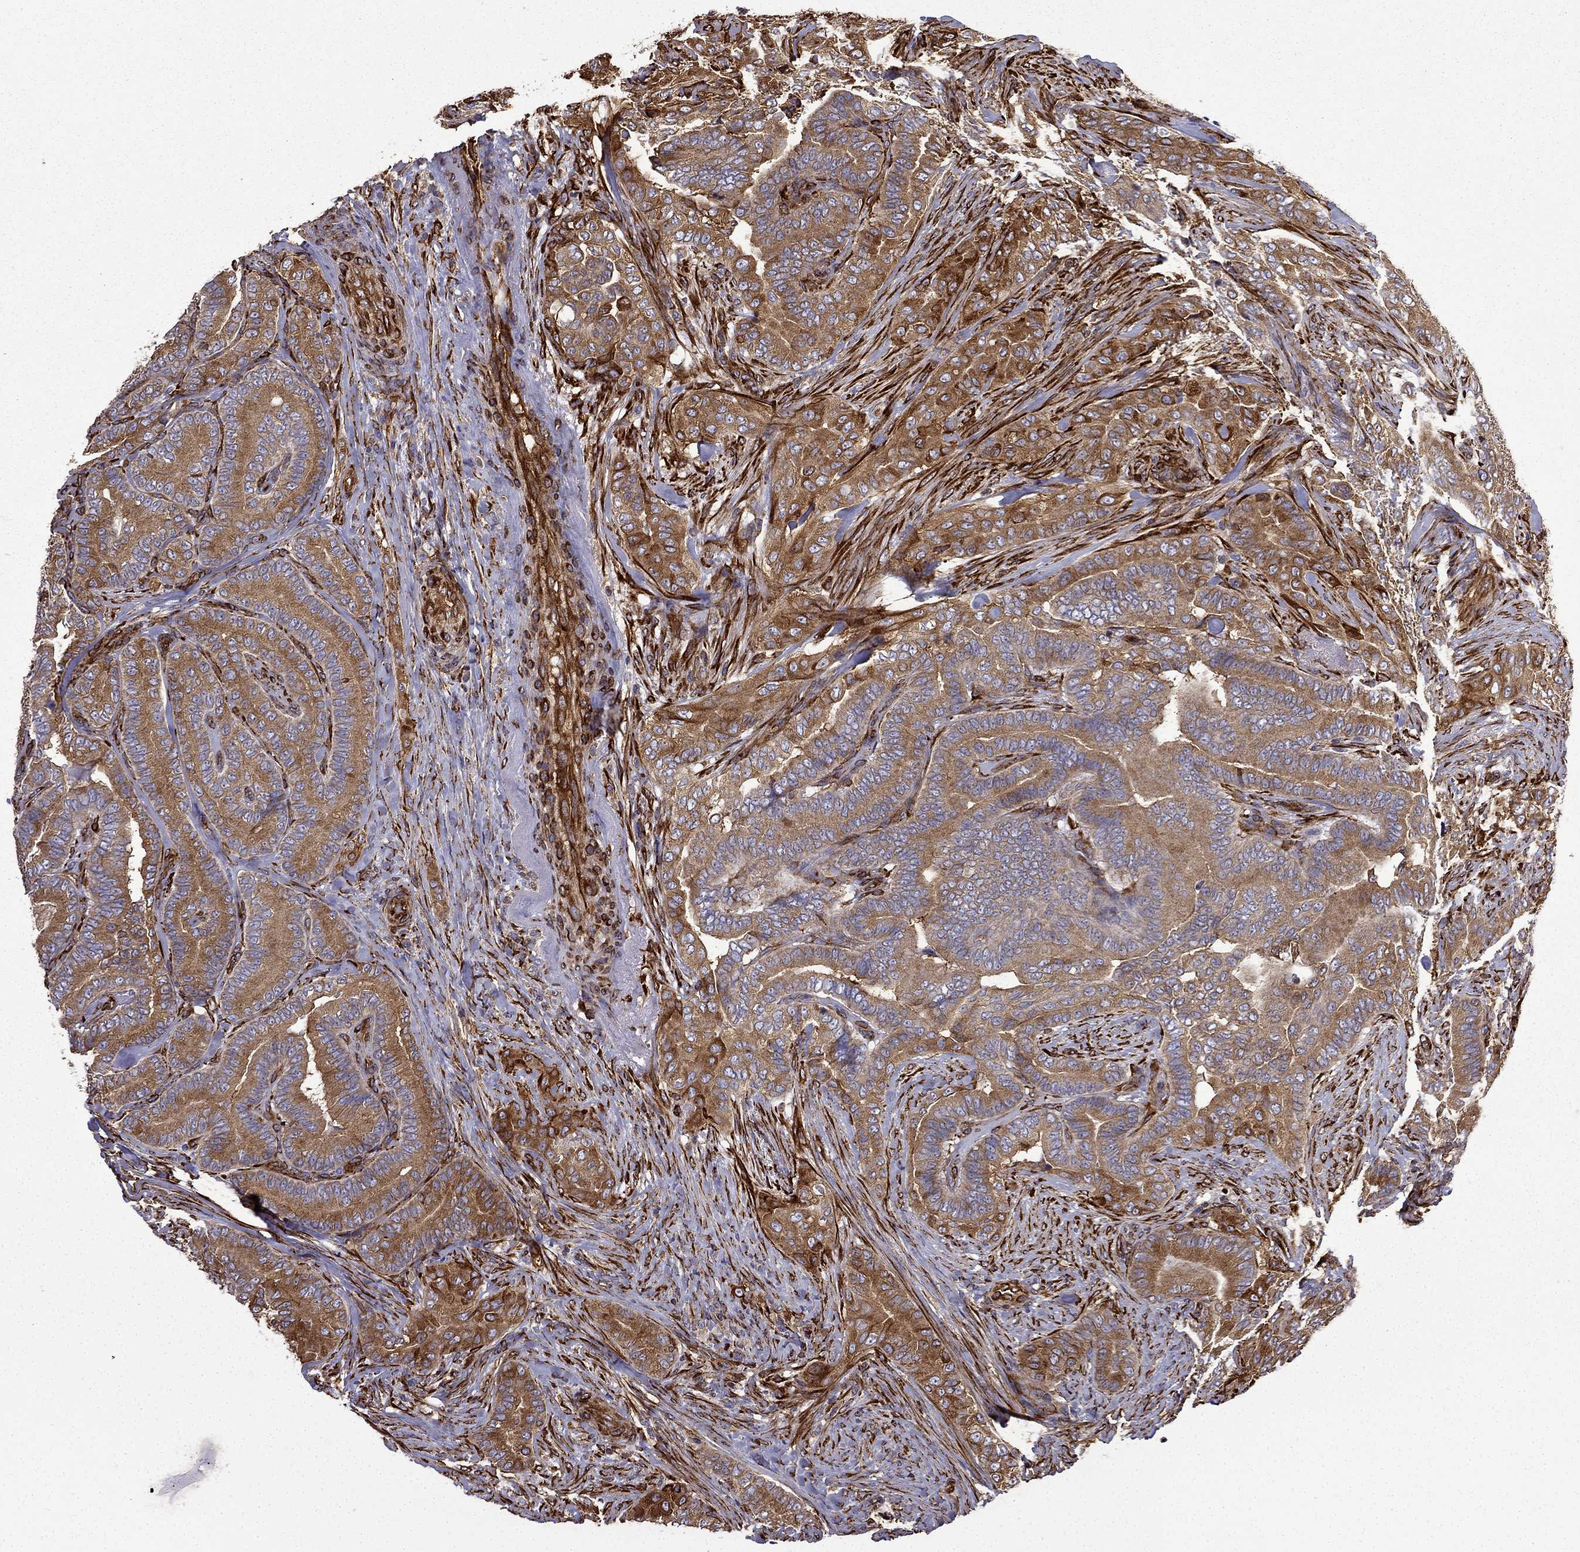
{"staining": {"intensity": "moderate", "quantity": ">75%", "location": "cytoplasmic/membranous"}, "tissue": "thyroid cancer", "cell_type": "Tumor cells", "image_type": "cancer", "snomed": [{"axis": "morphology", "description": "Papillary adenocarcinoma, NOS"}, {"axis": "topography", "description": "Thyroid gland"}], "caption": "A brown stain shows moderate cytoplasmic/membranous staining of a protein in human thyroid cancer (papillary adenocarcinoma) tumor cells.", "gene": "MAP4", "patient": {"sex": "male", "age": 61}}